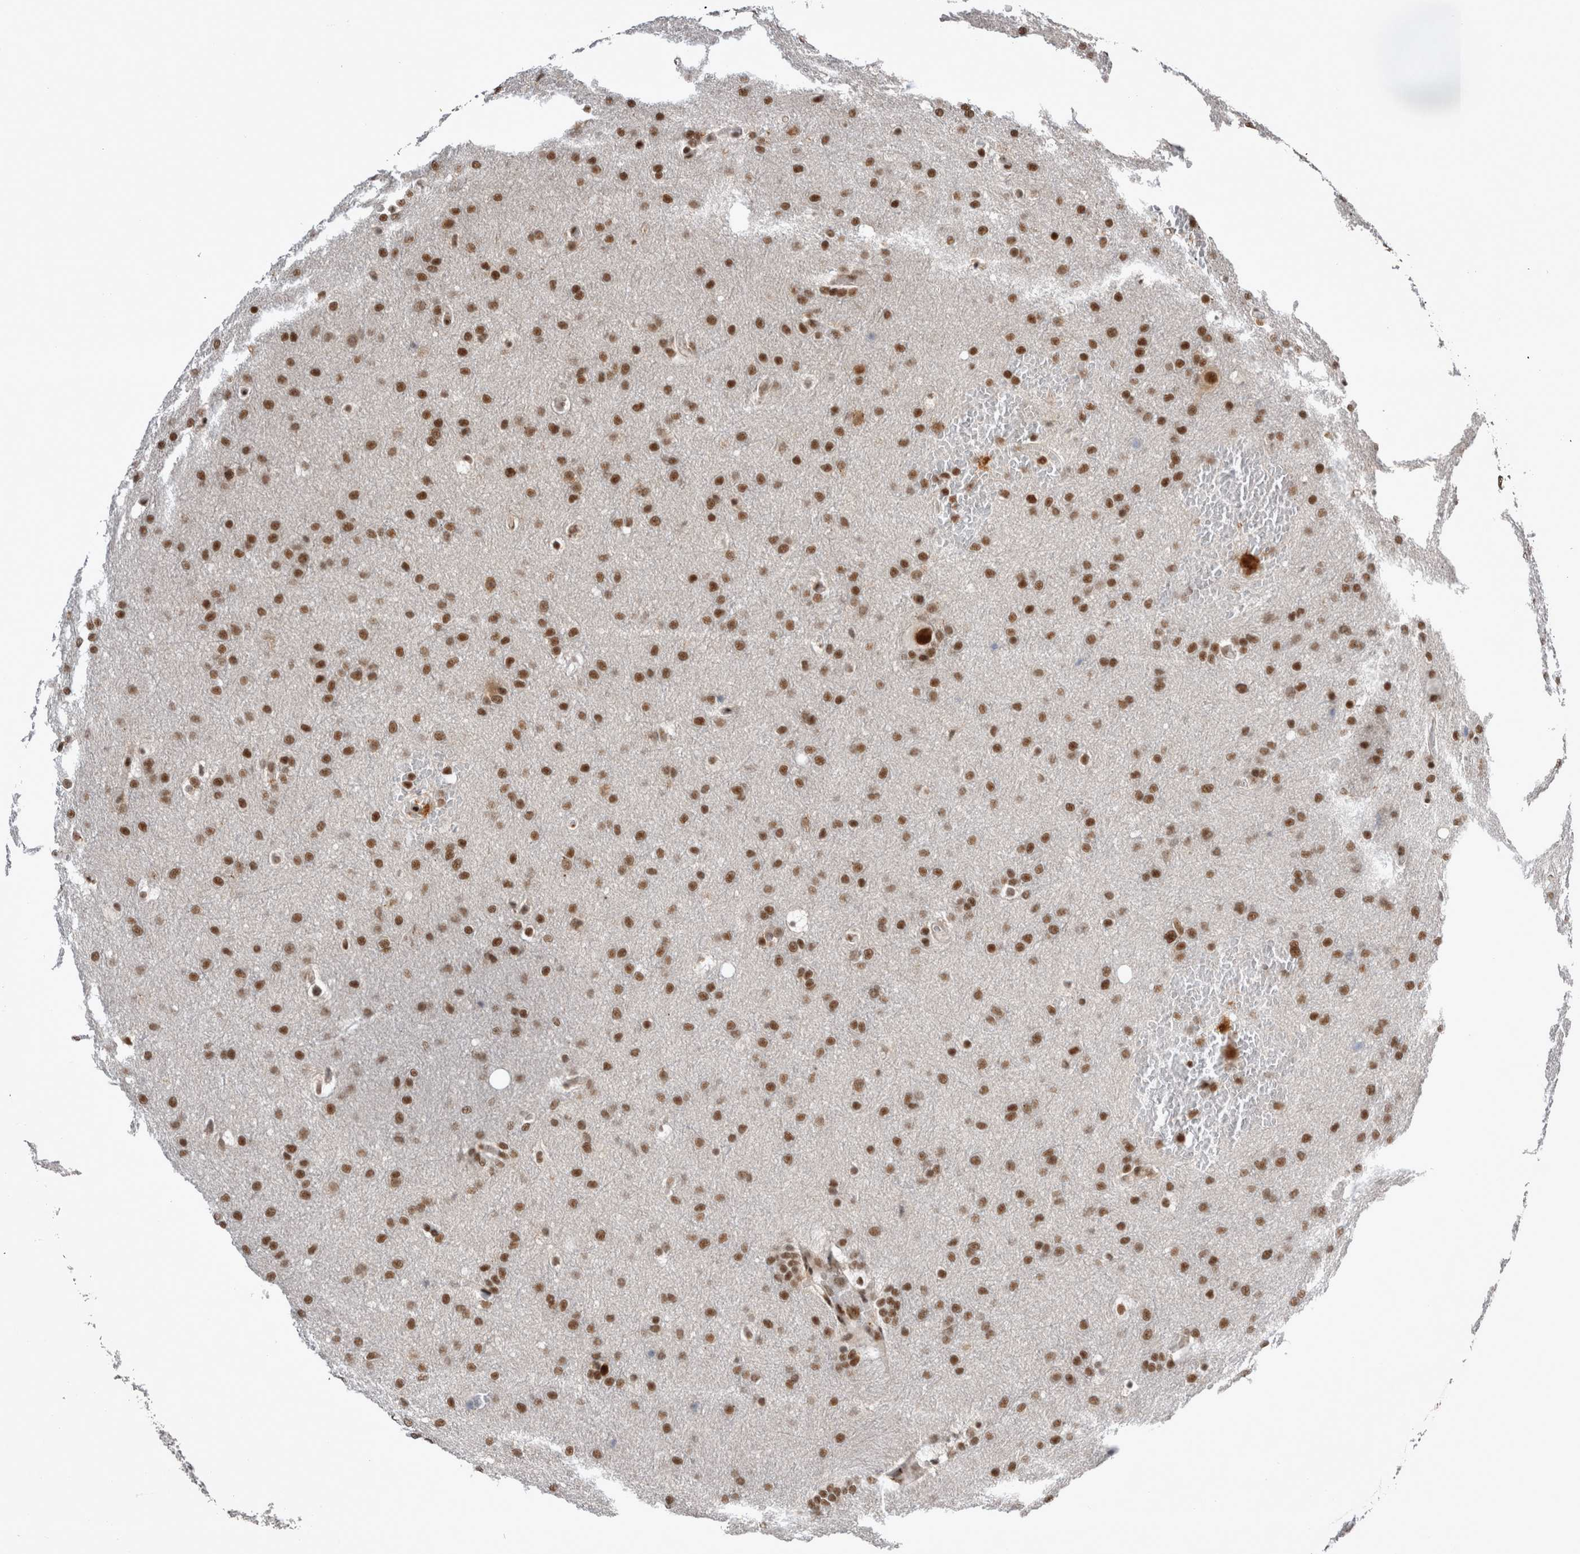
{"staining": {"intensity": "strong", "quantity": ">75%", "location": "nuclear"}, "tissue": "glioma", "cell_type": "Tumor cells", "image_type": "cancer", "snomed": [{"axis": "morphology", "description": "Glioma, malignant, Low grade"}, {"axis": "topography", "description": "Brain"}], "caption": "Protein analysis of glioma tissue displays strong nuclear staining in about >75% of tumor cells.", "gene": "EYA2", "patient": {"sex": "female", "age": 37}}